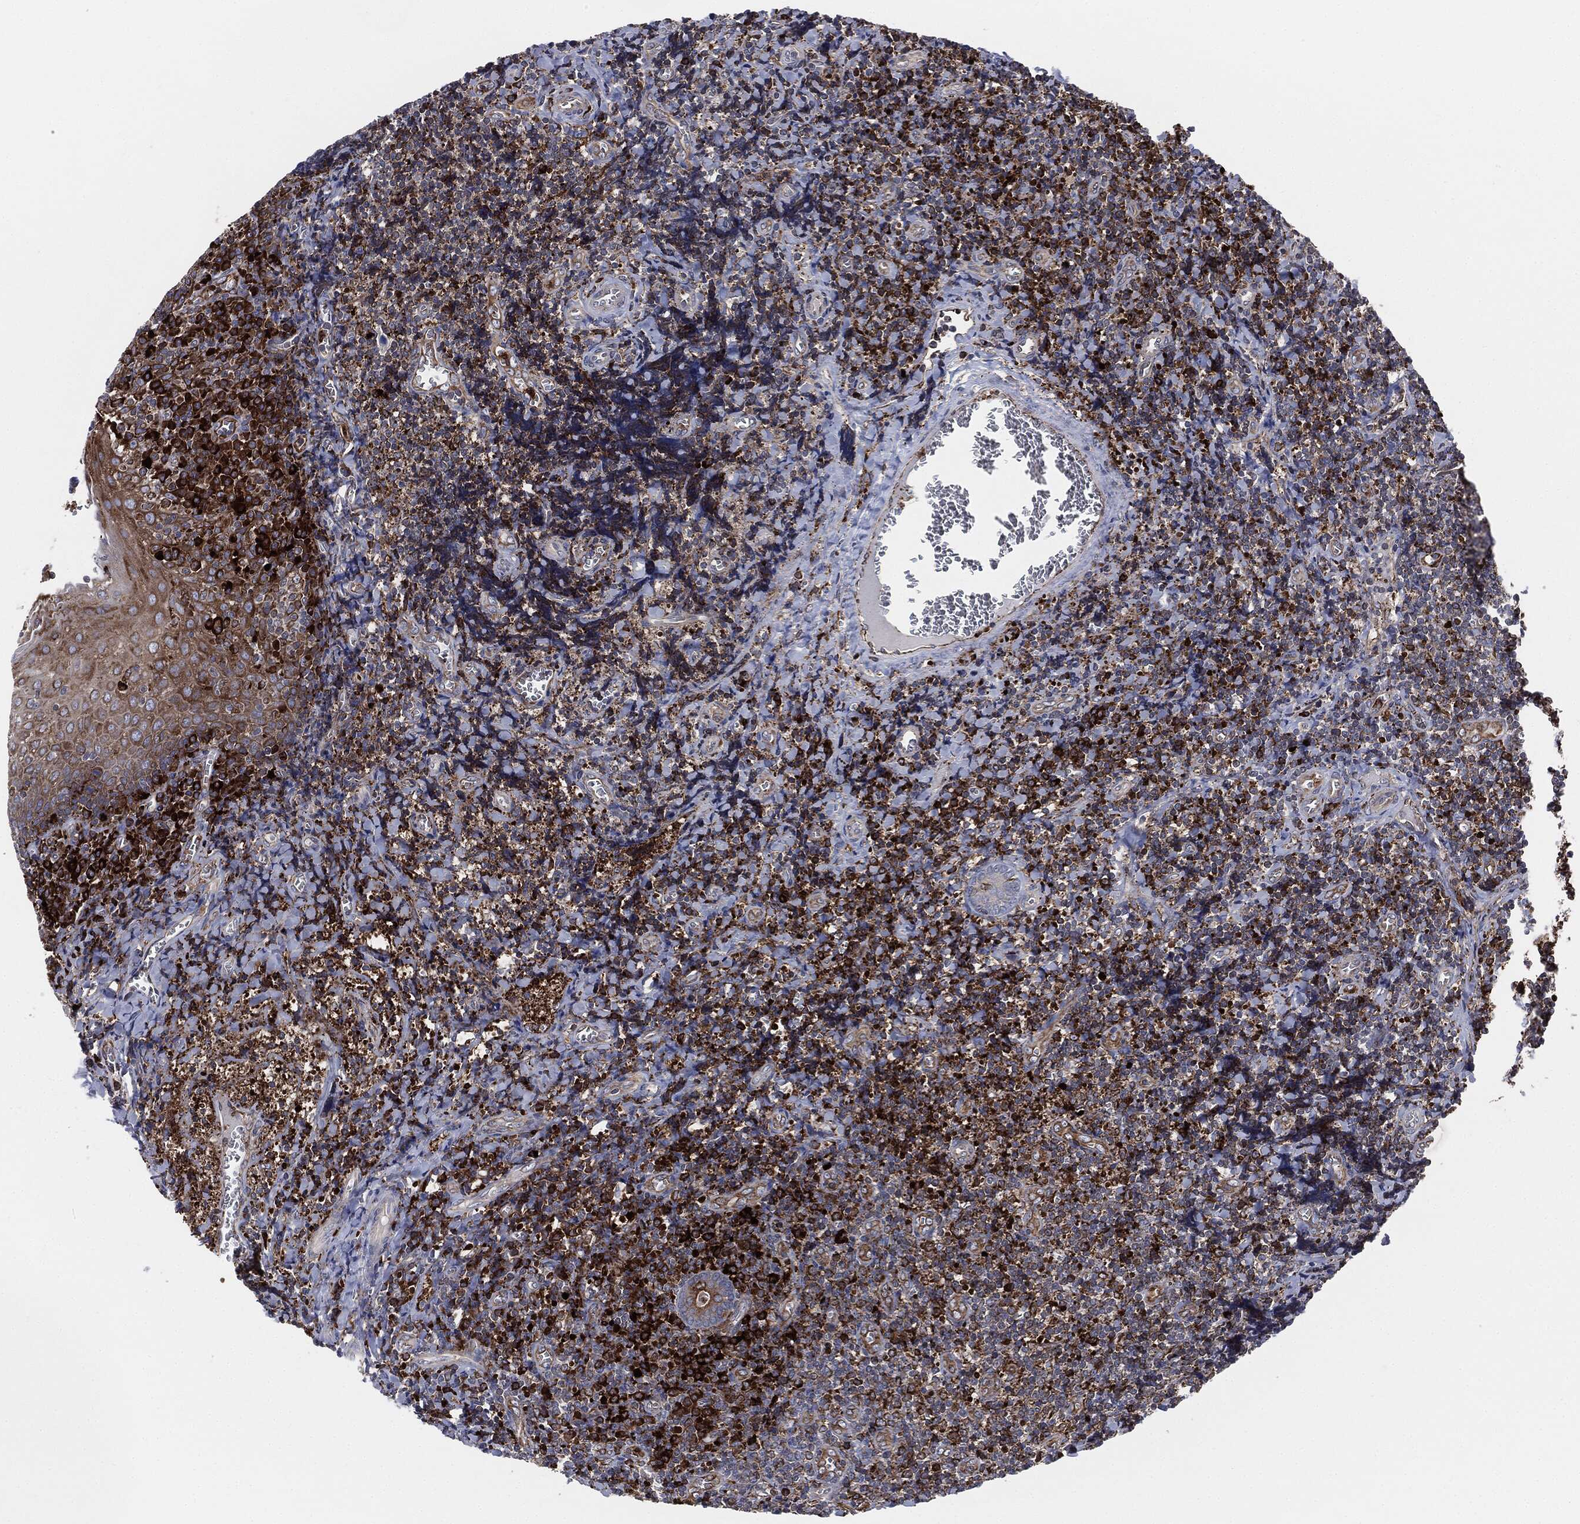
{"staining": {"intensity": "strong", "quantity": "<25%", "location": "cytoplasmic/membranous"}, "tissue": "tonsil", "cell_type": "Germinal center cells", "image_type": "normal", "snomed": [{"axis": "morphology", "description": "Normal tissue, NOS"}, {"axis": "morphology", "description": "Inflammation, NOS"}, {"axis": "topography", "description": "Tonsil"}], "caption": "About <25% of germinal center cells in unremarkable human tonsil exhibit strong cytoplasmic/membranous protein staining as visualized by brown immunohistochemical staining.", "gene": "CALR", "patient": {"sex": "female", "age": 31}}